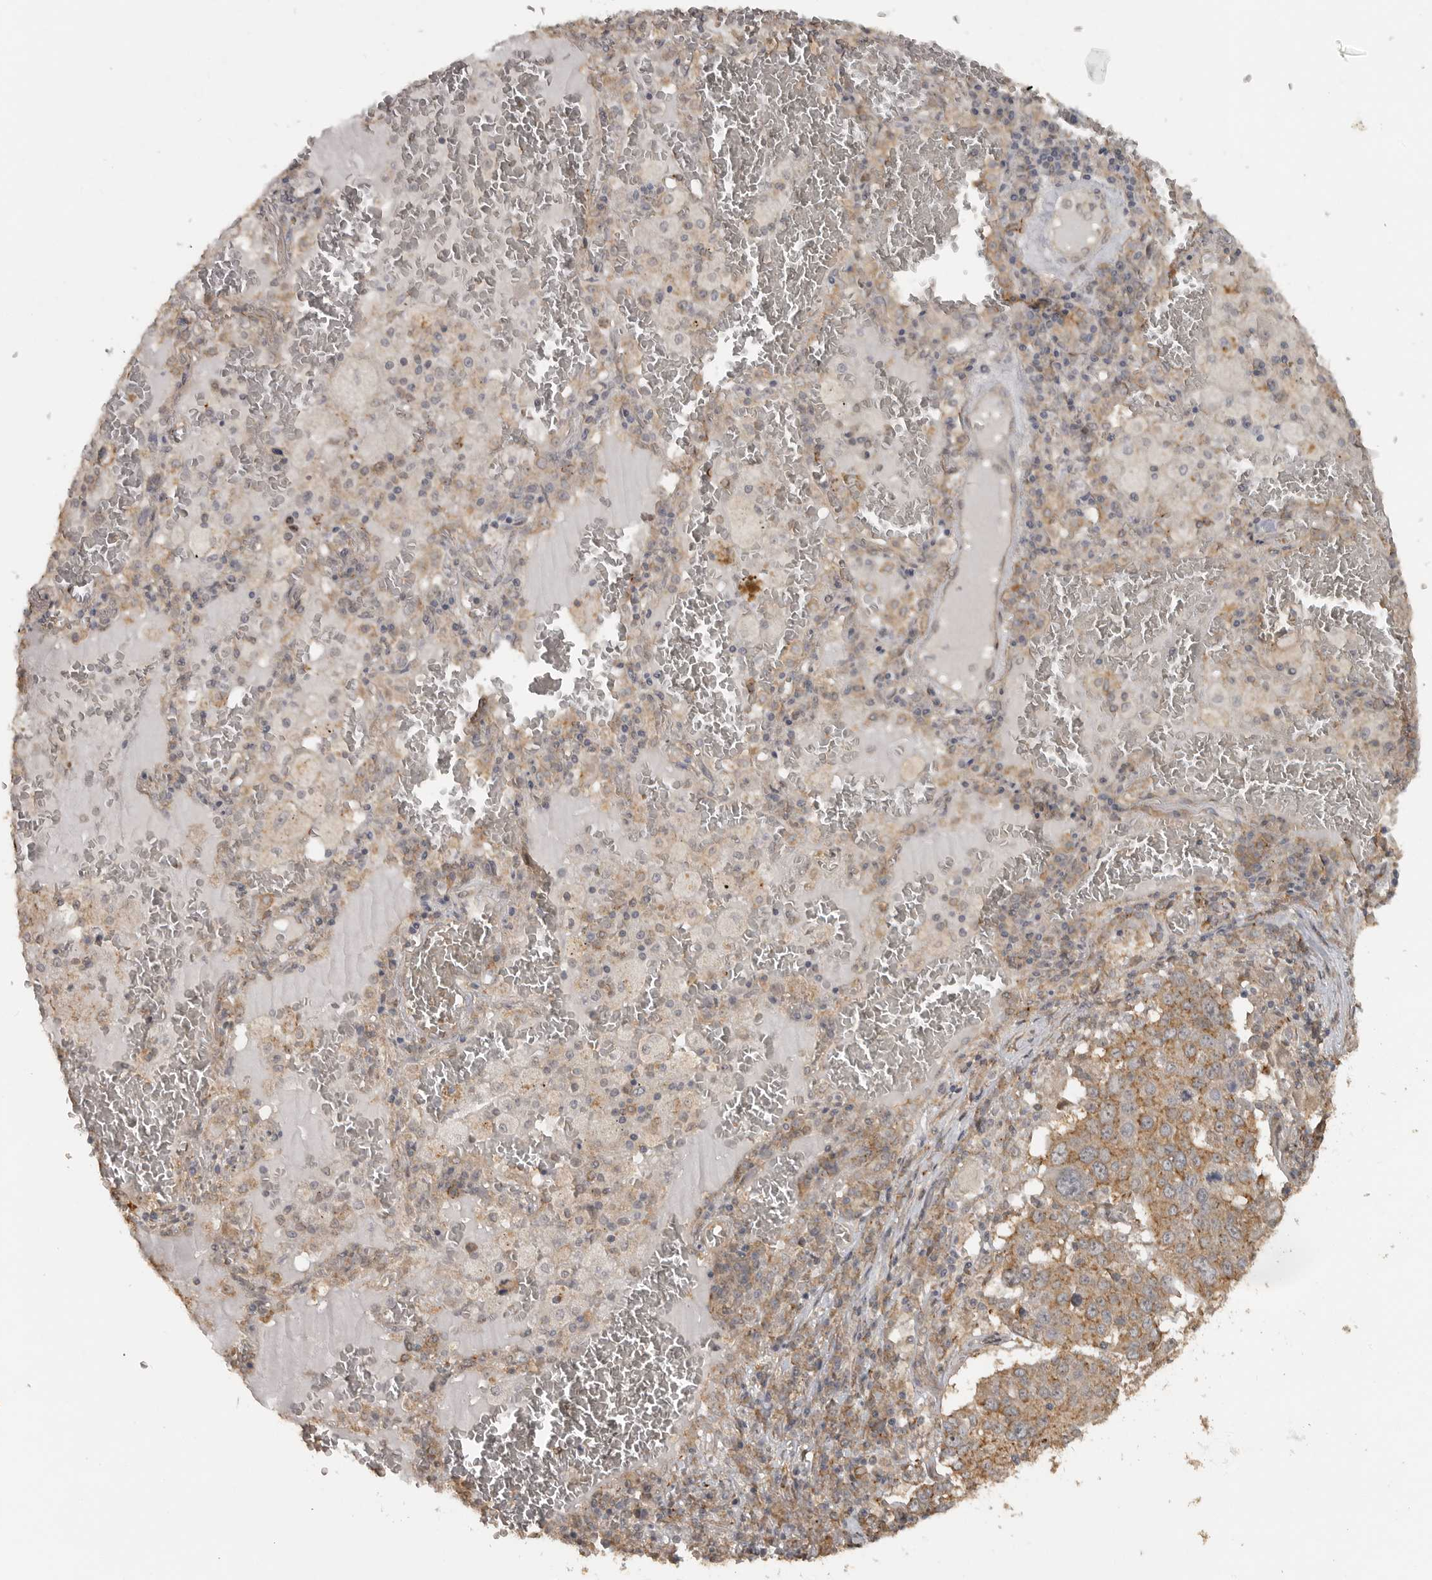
{"staining": {"intensity": "moderate", "quantity": ">75%", "location": "cytoplasmic/membranous"}, "tissue": "lung cancer", "cell_type": "Tumor cells", "image_type": "cancer", "snomed": [{"axis": "morphology", "description": "Squamous cell carcinoma, NOS"}, {"axis": "topography", "description": "Lung"}], "caption": "Immunohistochemistry (IHC) of human lung cancer demonstrates medium levels of moderate cytoplasmic/membranous staining in about >75% of tumor cells.", "gene": "LLGL1", "patient": {"sex": "male", "age": 65}}